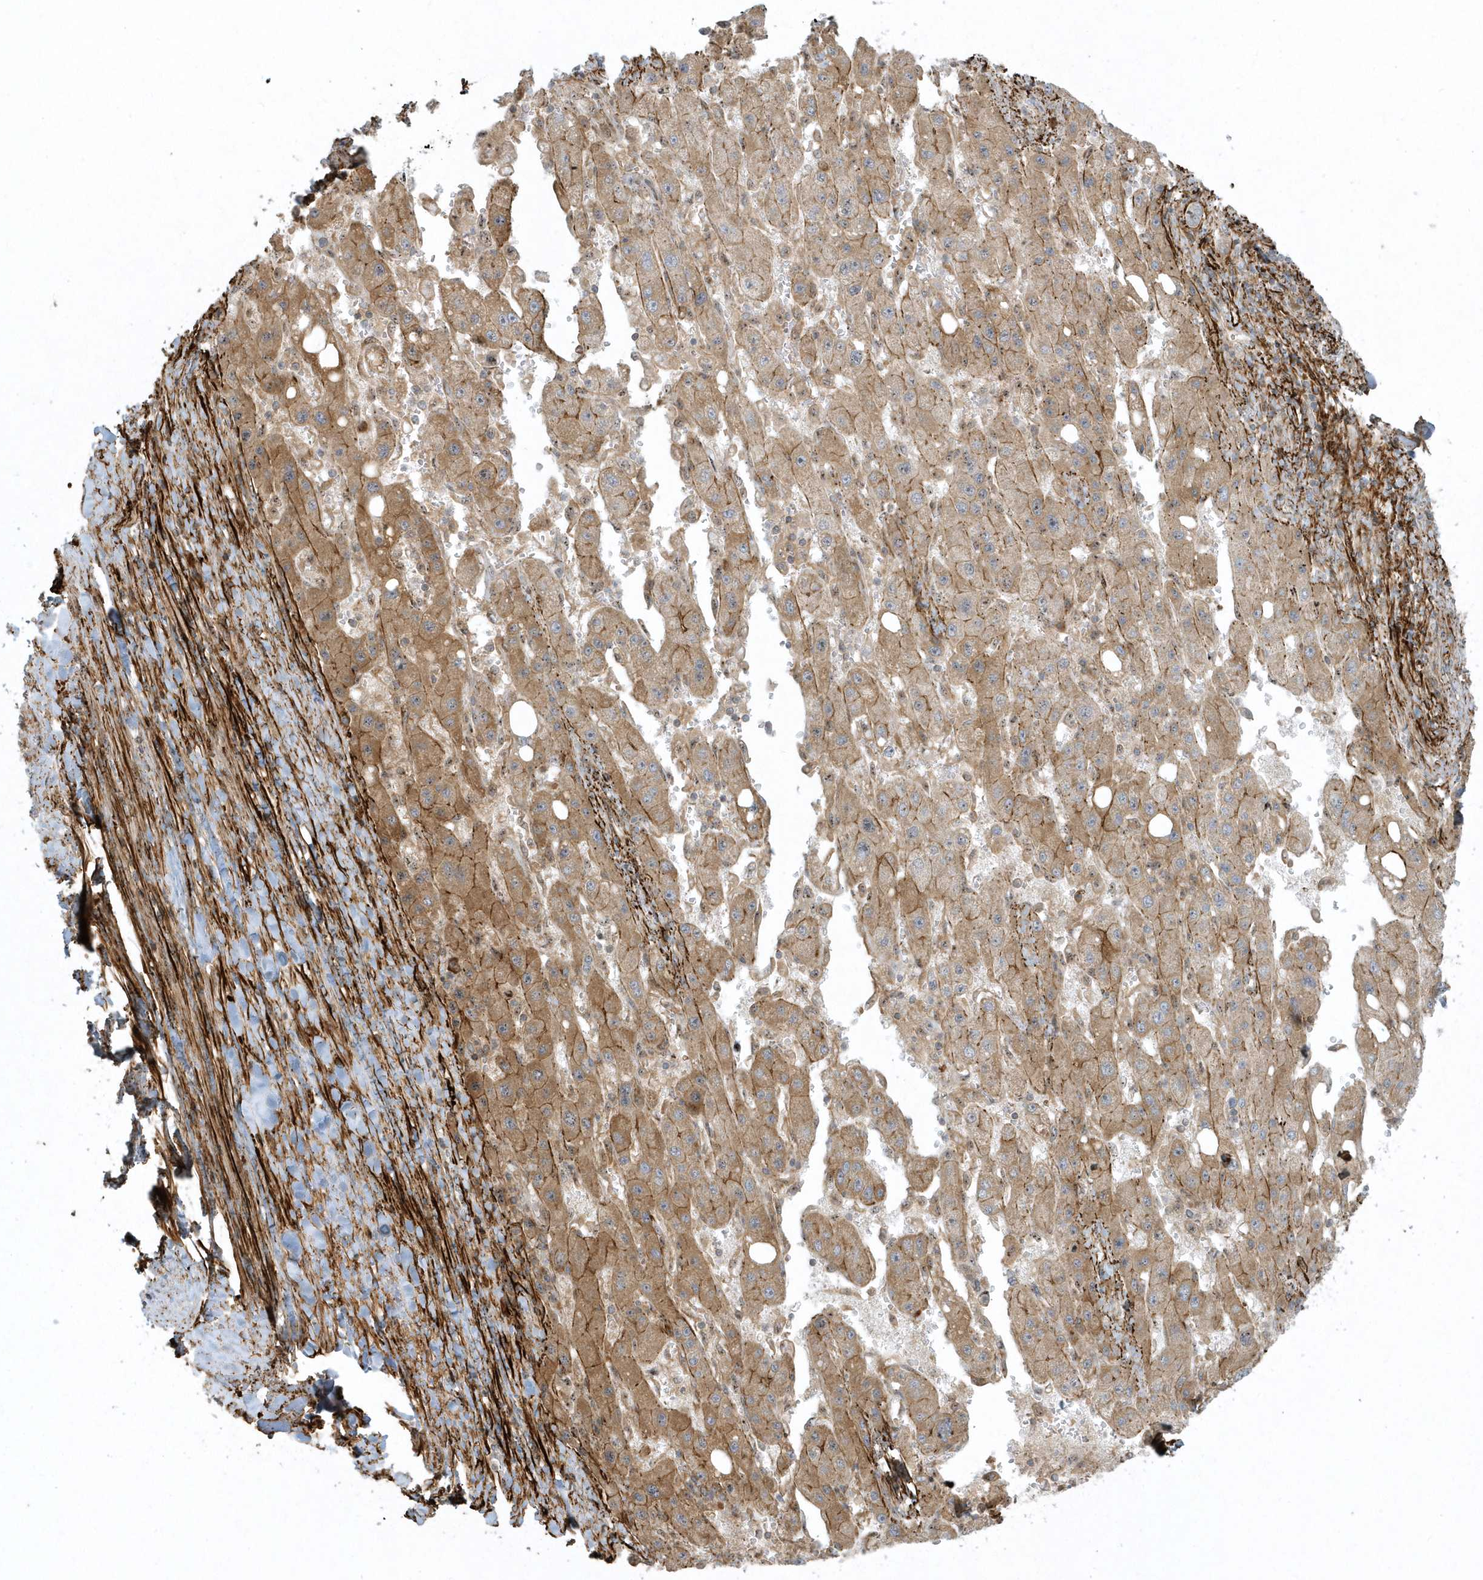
{"staining": {"intensity": "moderate", "quantity": "25%-75%", "location": "cytoplasmic/membranous"}, "tissue": "liver cancer", "cell_type": "Tumor cells", "image_type": "cancer", "snomed": [{"axis": "morphology", "description": "Carcinoma, Hepatocellular, NOS"}, {"axis": "topography", "description": "Liver"}], "caption": "Immunohistochemical staining of liver cancer shows moderate cytoplasmic/membranous protein positivity in about 25%-75% of tumor cells.", "gene": "MASP2", "patient": {"sex": "female", "age": 73}}